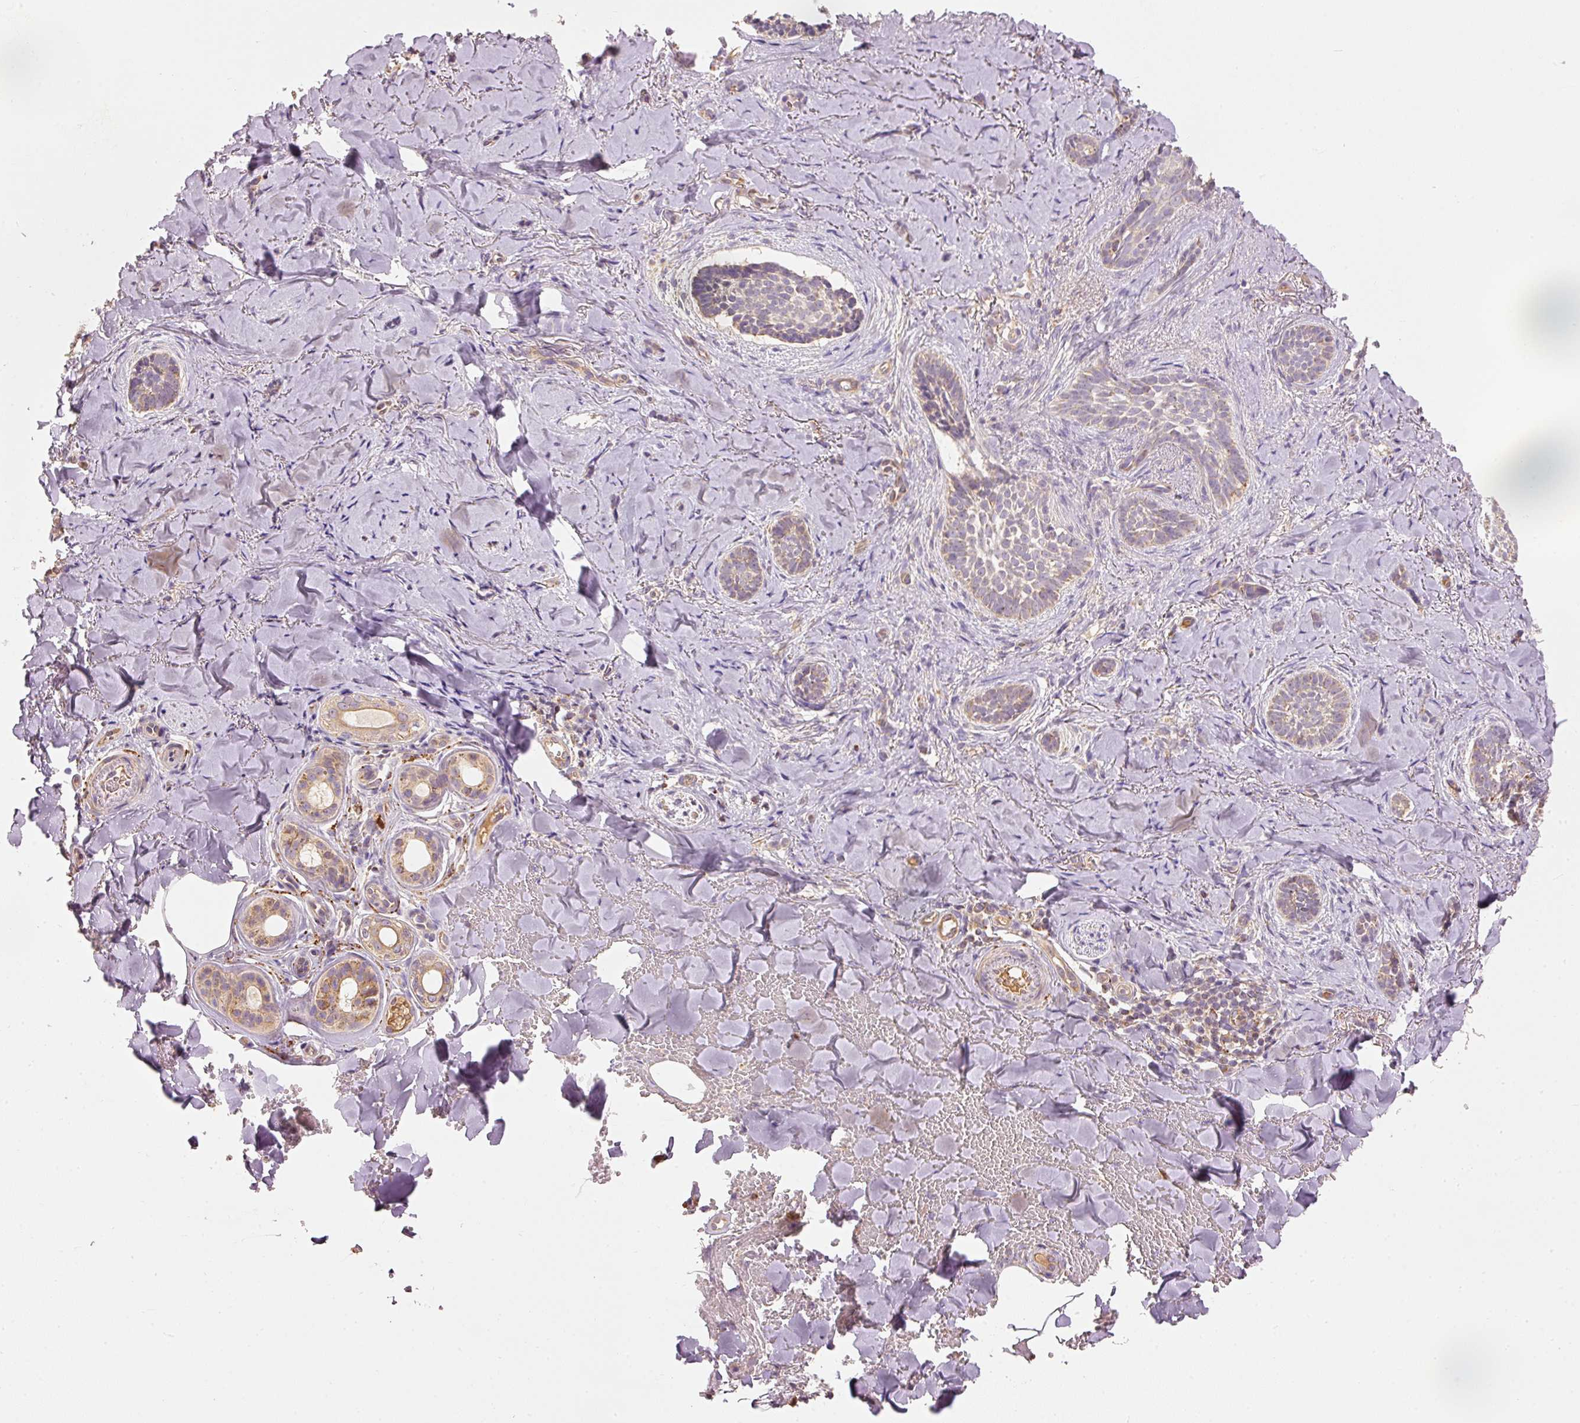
{"staining": {"intensity": "weak", "quantity": "25%-75%", "location": "cytoplasmic/membranous"}, "tissue": "skin cancer", "cell_type": "Tumor cells", "image_type": "cancer", "snomed": [{"axis": "morphology", "description": "Basal cell carcinoma"}, {"axis": "topography", "description": "Skin"}], "caption": "A high-resolution histopathology image shows immunohistochemistry staining of skin cancer, which demonstrates weak cytoplasmic/membranous positivity in approximately 25%-75% of tumor cells.", "gene": "PSENEN", "patient": {"sex": "female", "age": 55}}